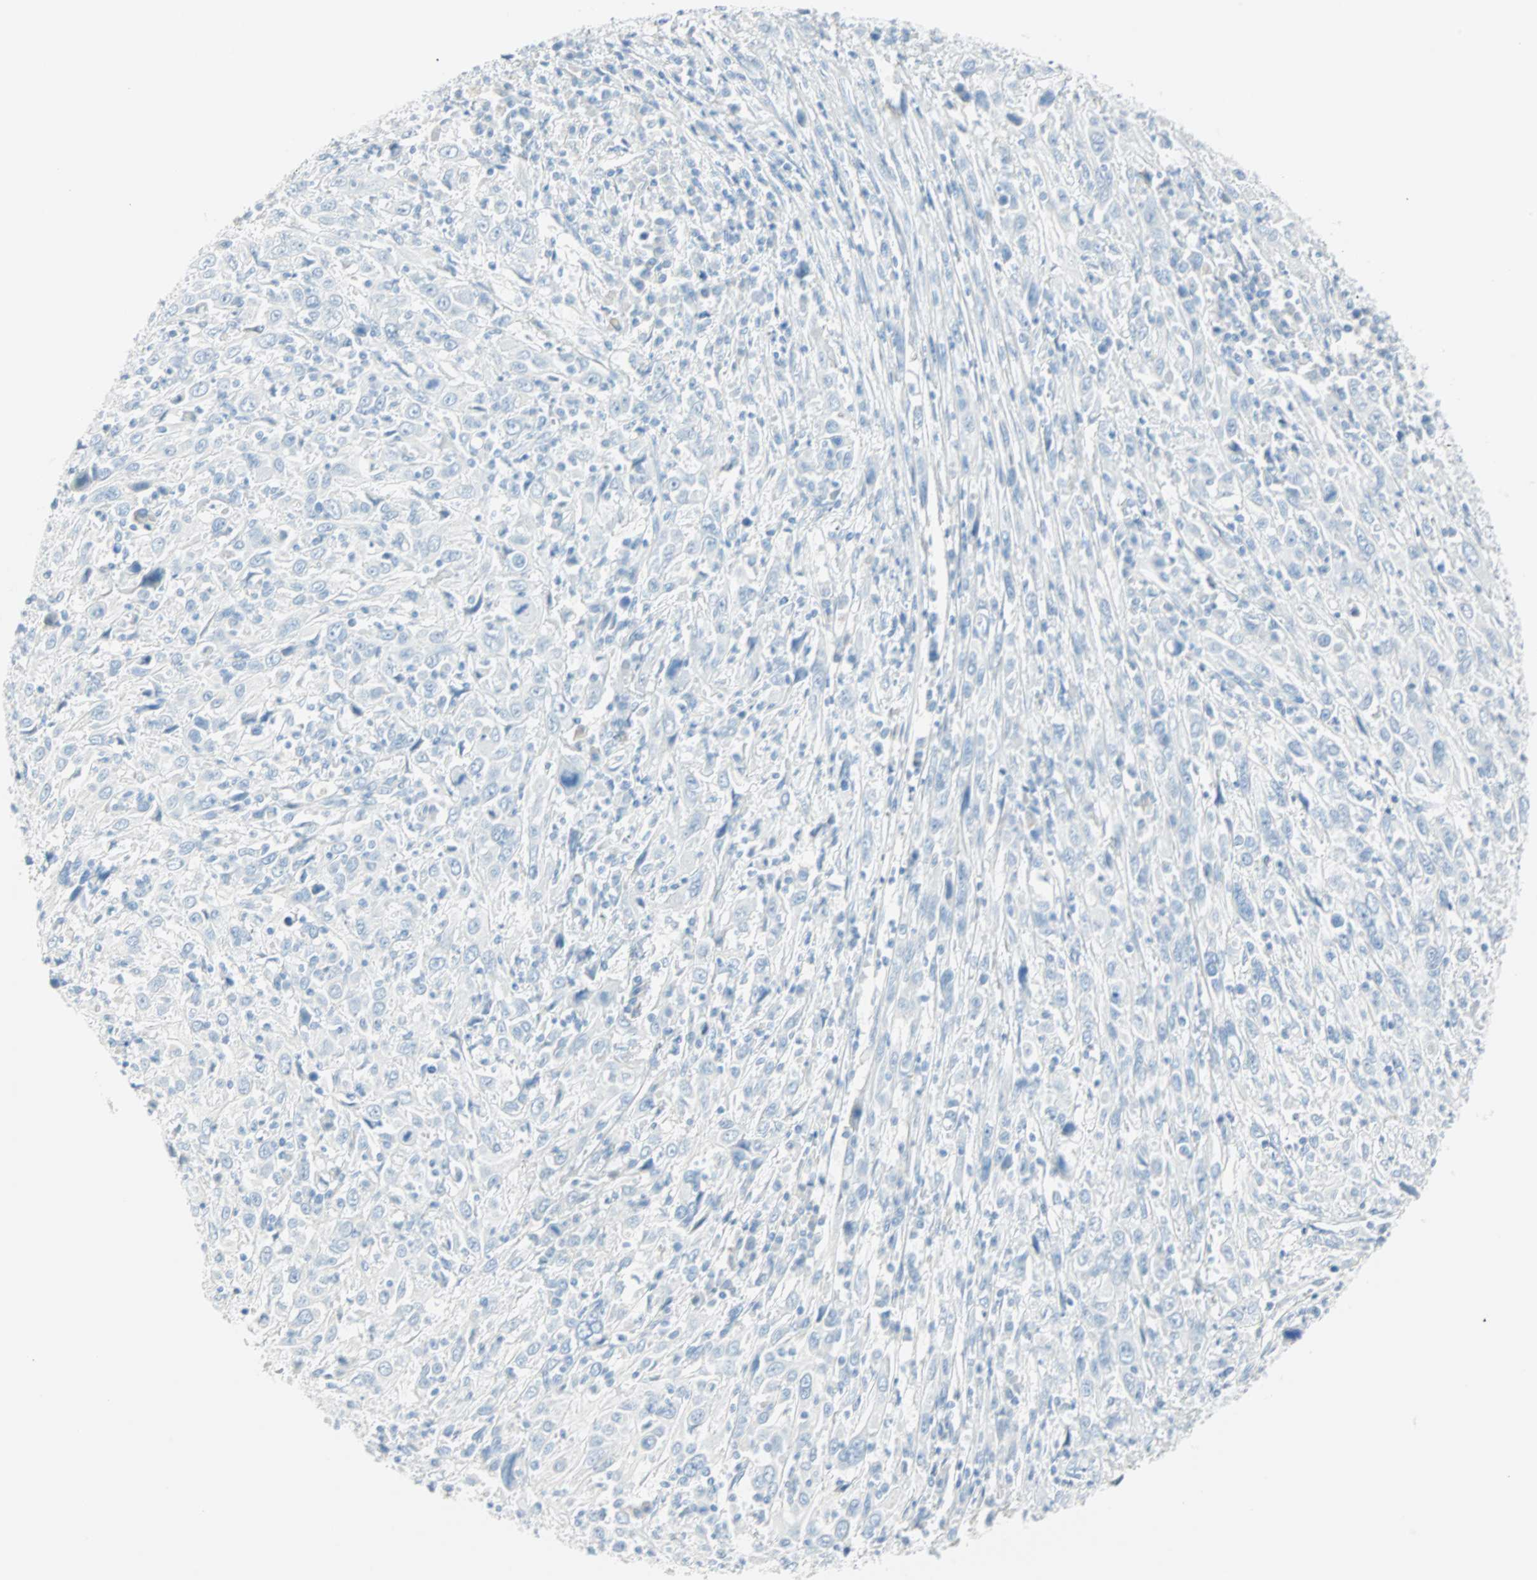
{"staining": {"intensity": "negative", "quantity": "none", "location": "none"}, "tissue": "cervical cancer", "cell_type": "Tumor cells", "image_type": "cancer", "snomed": [{"axis": "morphology", "description": "Squamous cell carcinoma, NOS"}, {"axis": "topography", "description": "Cervix"}], "caption": "The IHC photomicrograph has no significant staining in tumor cells of cervical squamous cell carcinoma tissue.", "gene": "NES", "patient": {"sex": "female", "age": 46}}